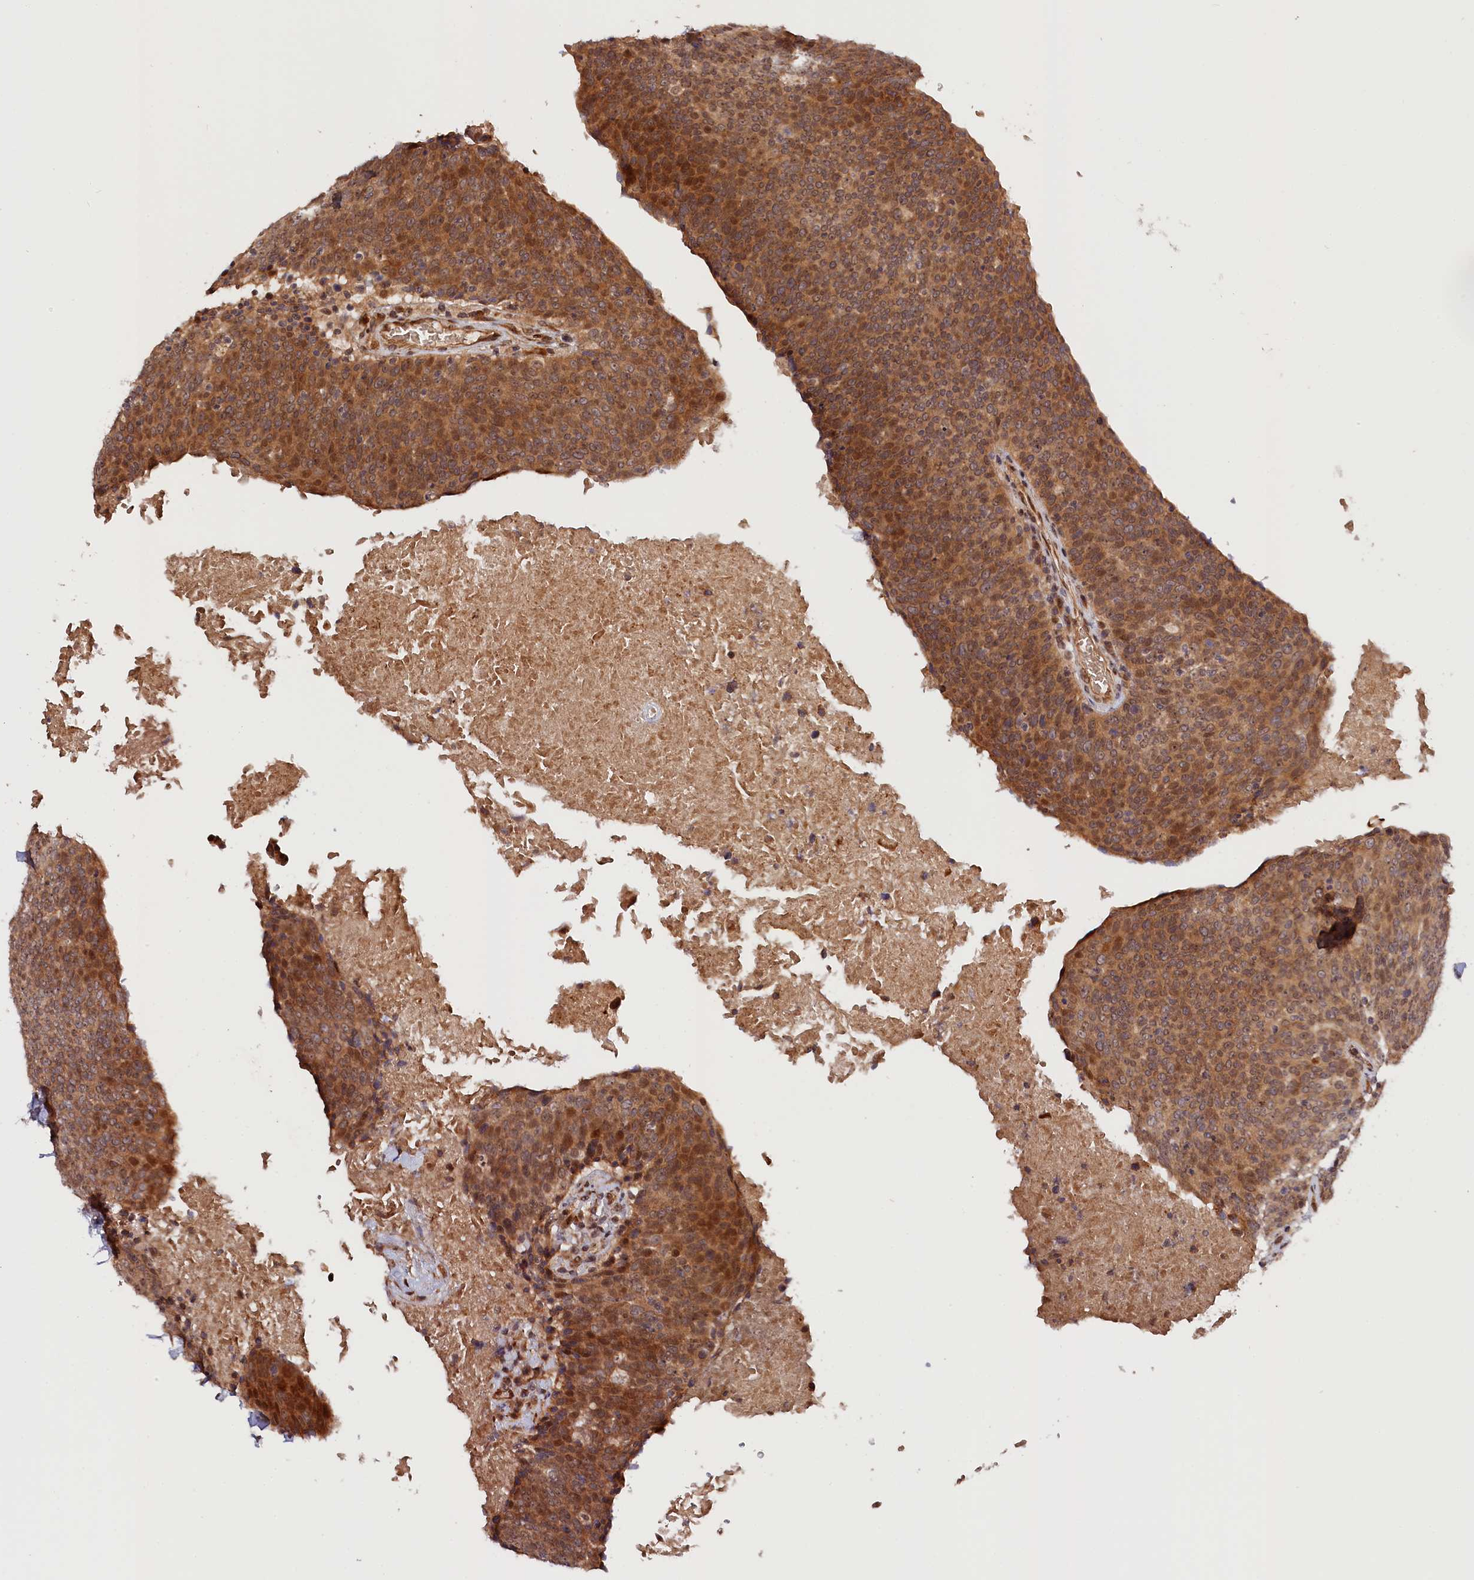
{"staining": {"intensity": "moderate", "quantity": ">75%", "location": "cytoplasmic/membranous,nuclear"}, "tissue": "head and neck cancer", "cell_type": "Tumor cells", "image_type": "cancer", "snomed": [{"axis": "morphology", "description": "Squamous cell carcinoma, NOS"}, {"axis": "morphology", "description": "Squamous cell carcinoma, metastatic, NOS"}, {"axis": "topography", "description": "Lymph node"}, {"axis": "topography", "description": "Head-Neck"}], "caption": "Immunohistochemistry (IHC) image of neoplastic tissue: human head and neck cancer stained using immunohistochemistry displays medium levels of moderate protein expression localized specifically in the cytoplasmic/membranous and nuclear of tumor cells, appearing as a cytoplasmic/membranous and nuclear brown color.", "gene": "ANKRD24", "patient": {"sex": "male", "age": 62}}